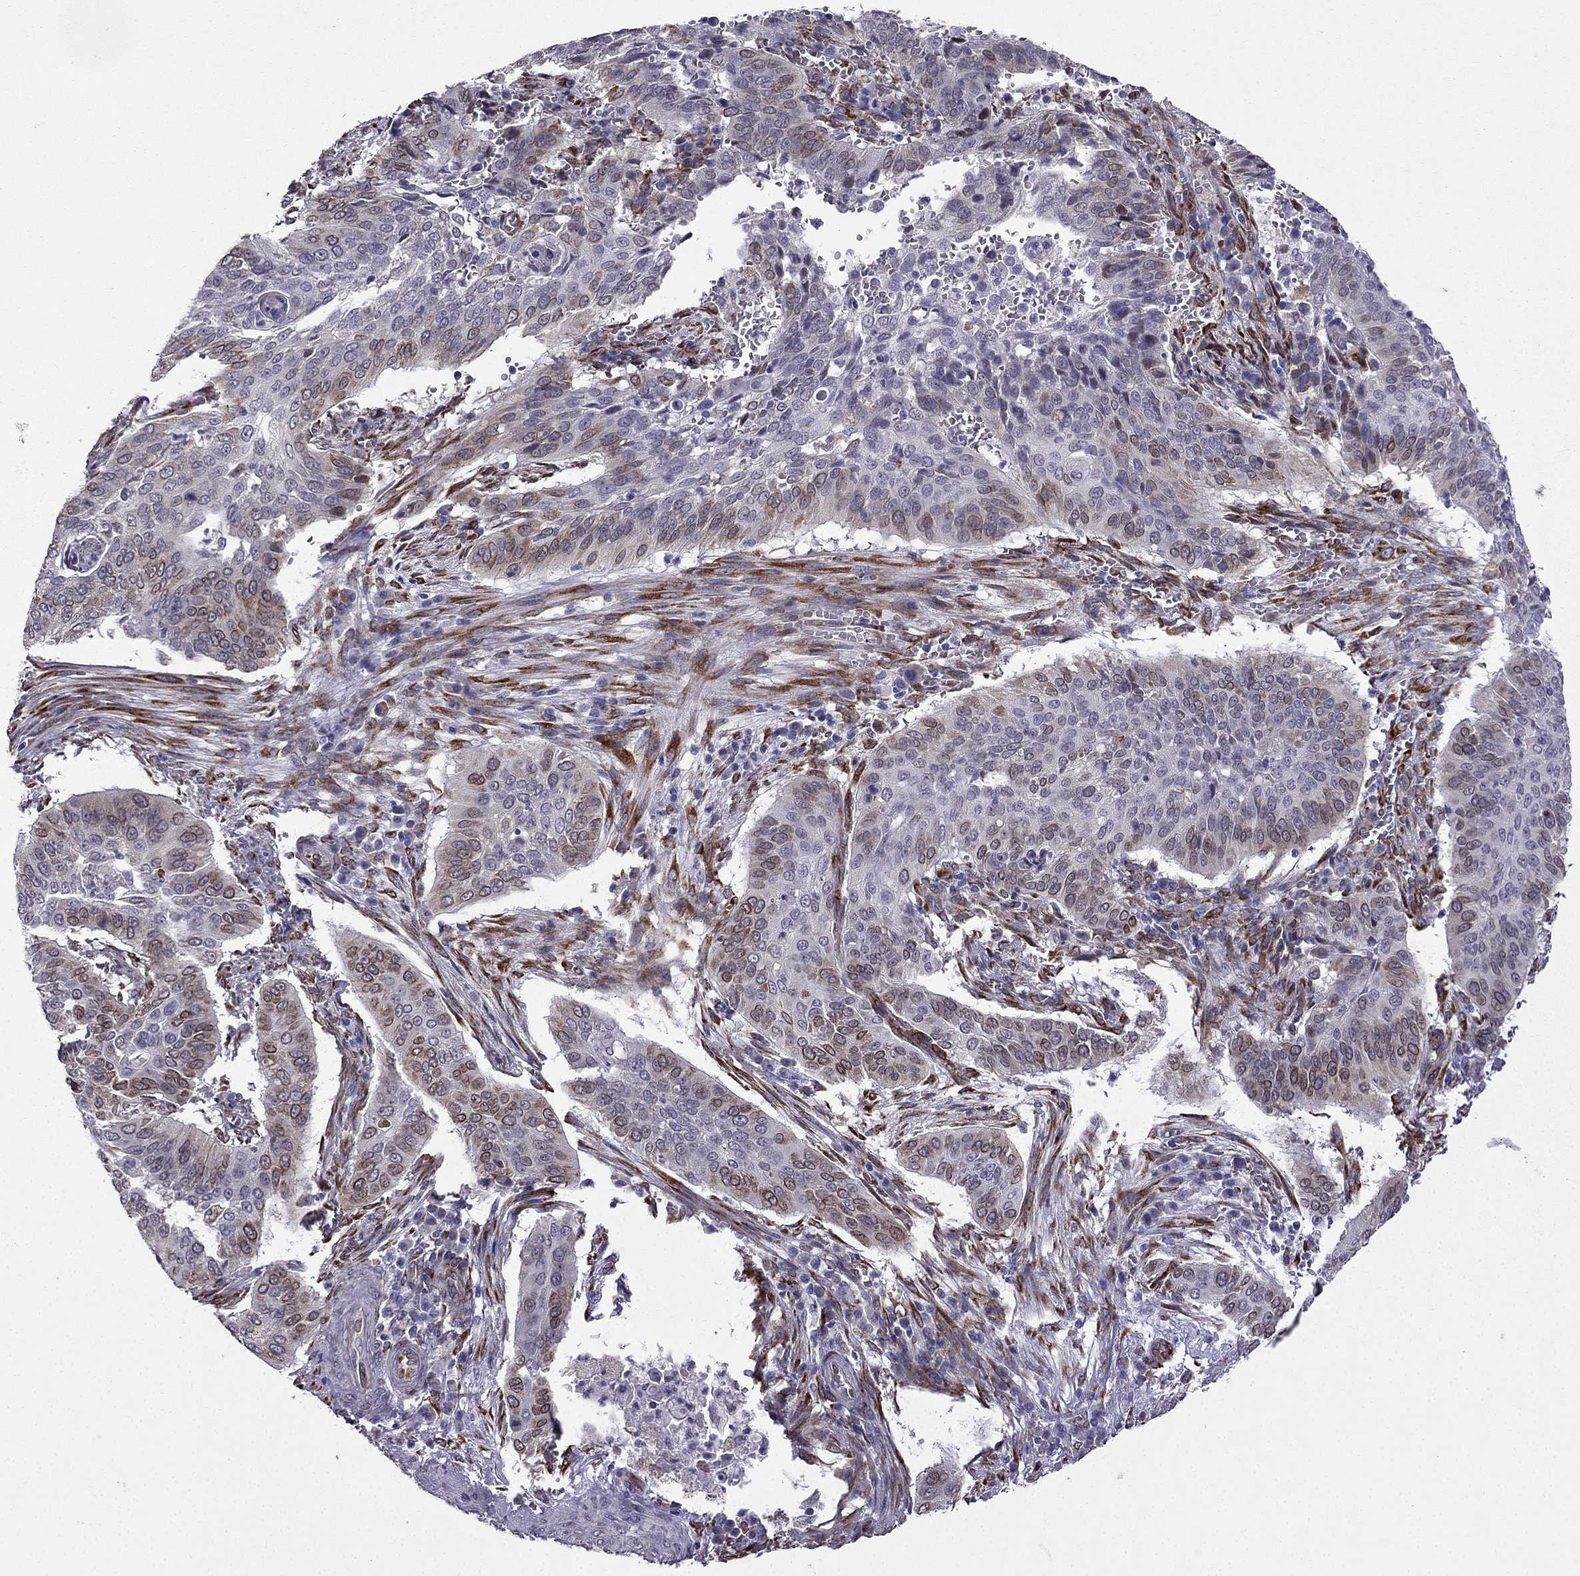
{"staining": {"intensity": "moderate", "quantity": "<25%", "location": "cytoplasmic/membranous"}, "tissue": "cervical cancer", "cell_type": "Tumor cells", "image_type": "cancer", "snomed": [{"axis": "morphology", "description": "Squamous cell carcinoma, NOS"}, {"axis": "topography", "description": "Cervix"}], "caption": "Immunohistochemistry (IHC) of cervical cancer (squamous cell carcinoma) shows low levels of moderate cytoplasmic/membranous expression in approximately <25% of tumor cells.", "gene": "IKBIP", "patient": {"sex": "female", "age": 39}}